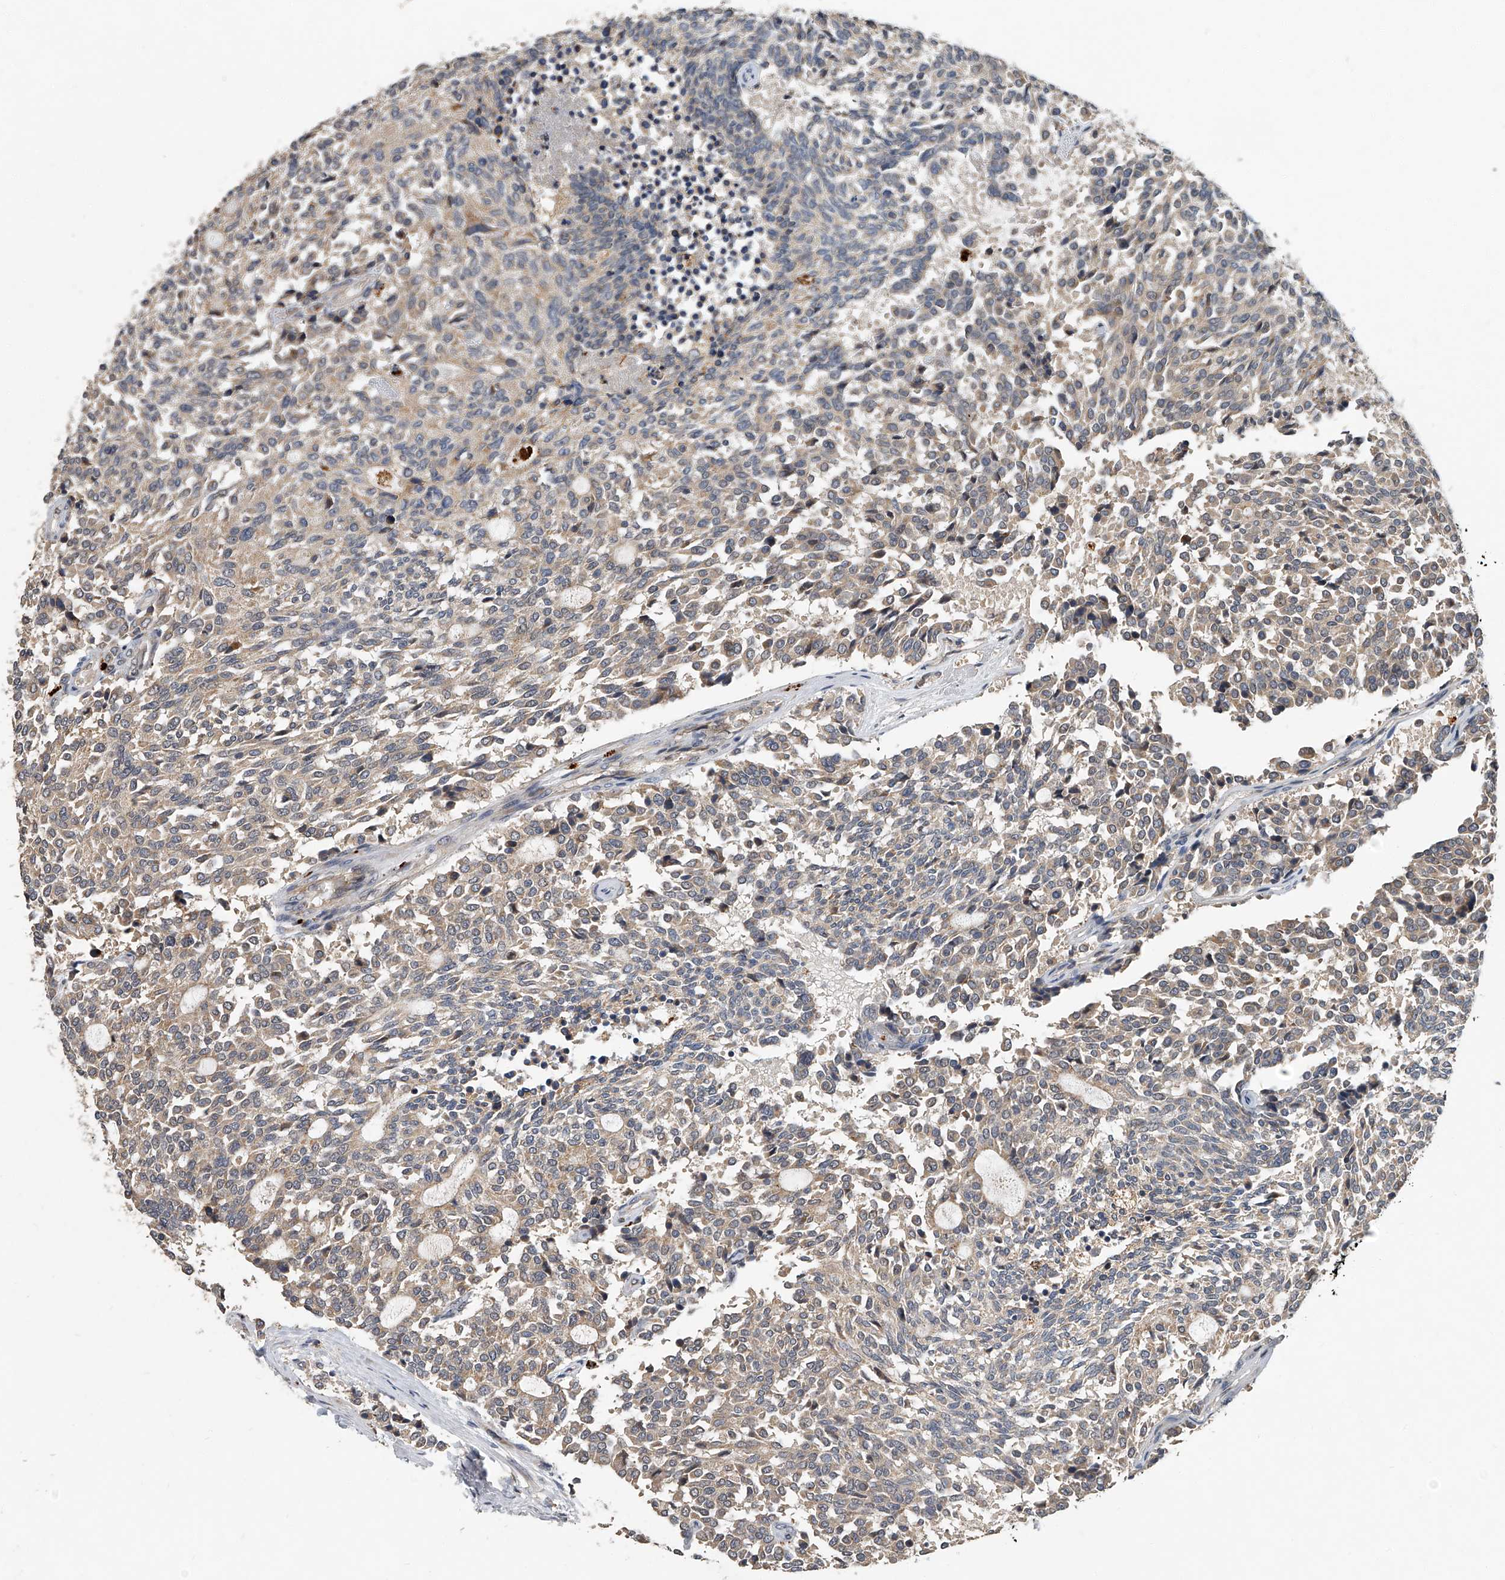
{"staining": {"intensity": "weak", "quantity": "<25%", "location": "cytoplasmic/membranous"}, "tissue": "carcinoid", "cell_type": "Tumor cells", "image_type": "cancer", "snomed": [{"axis": "morphology", "description": "Carcinoid, malignant, NOS"}, {"axis": "topography", "description": "Pancreas"}], "caption": "High power microscopy histopathology image of an IHC photomicrograph of carcinoid, revealing no significant expression in tumor cells.", "gene": "JAG2", "patient": {"sex": "female", "age": 54}}